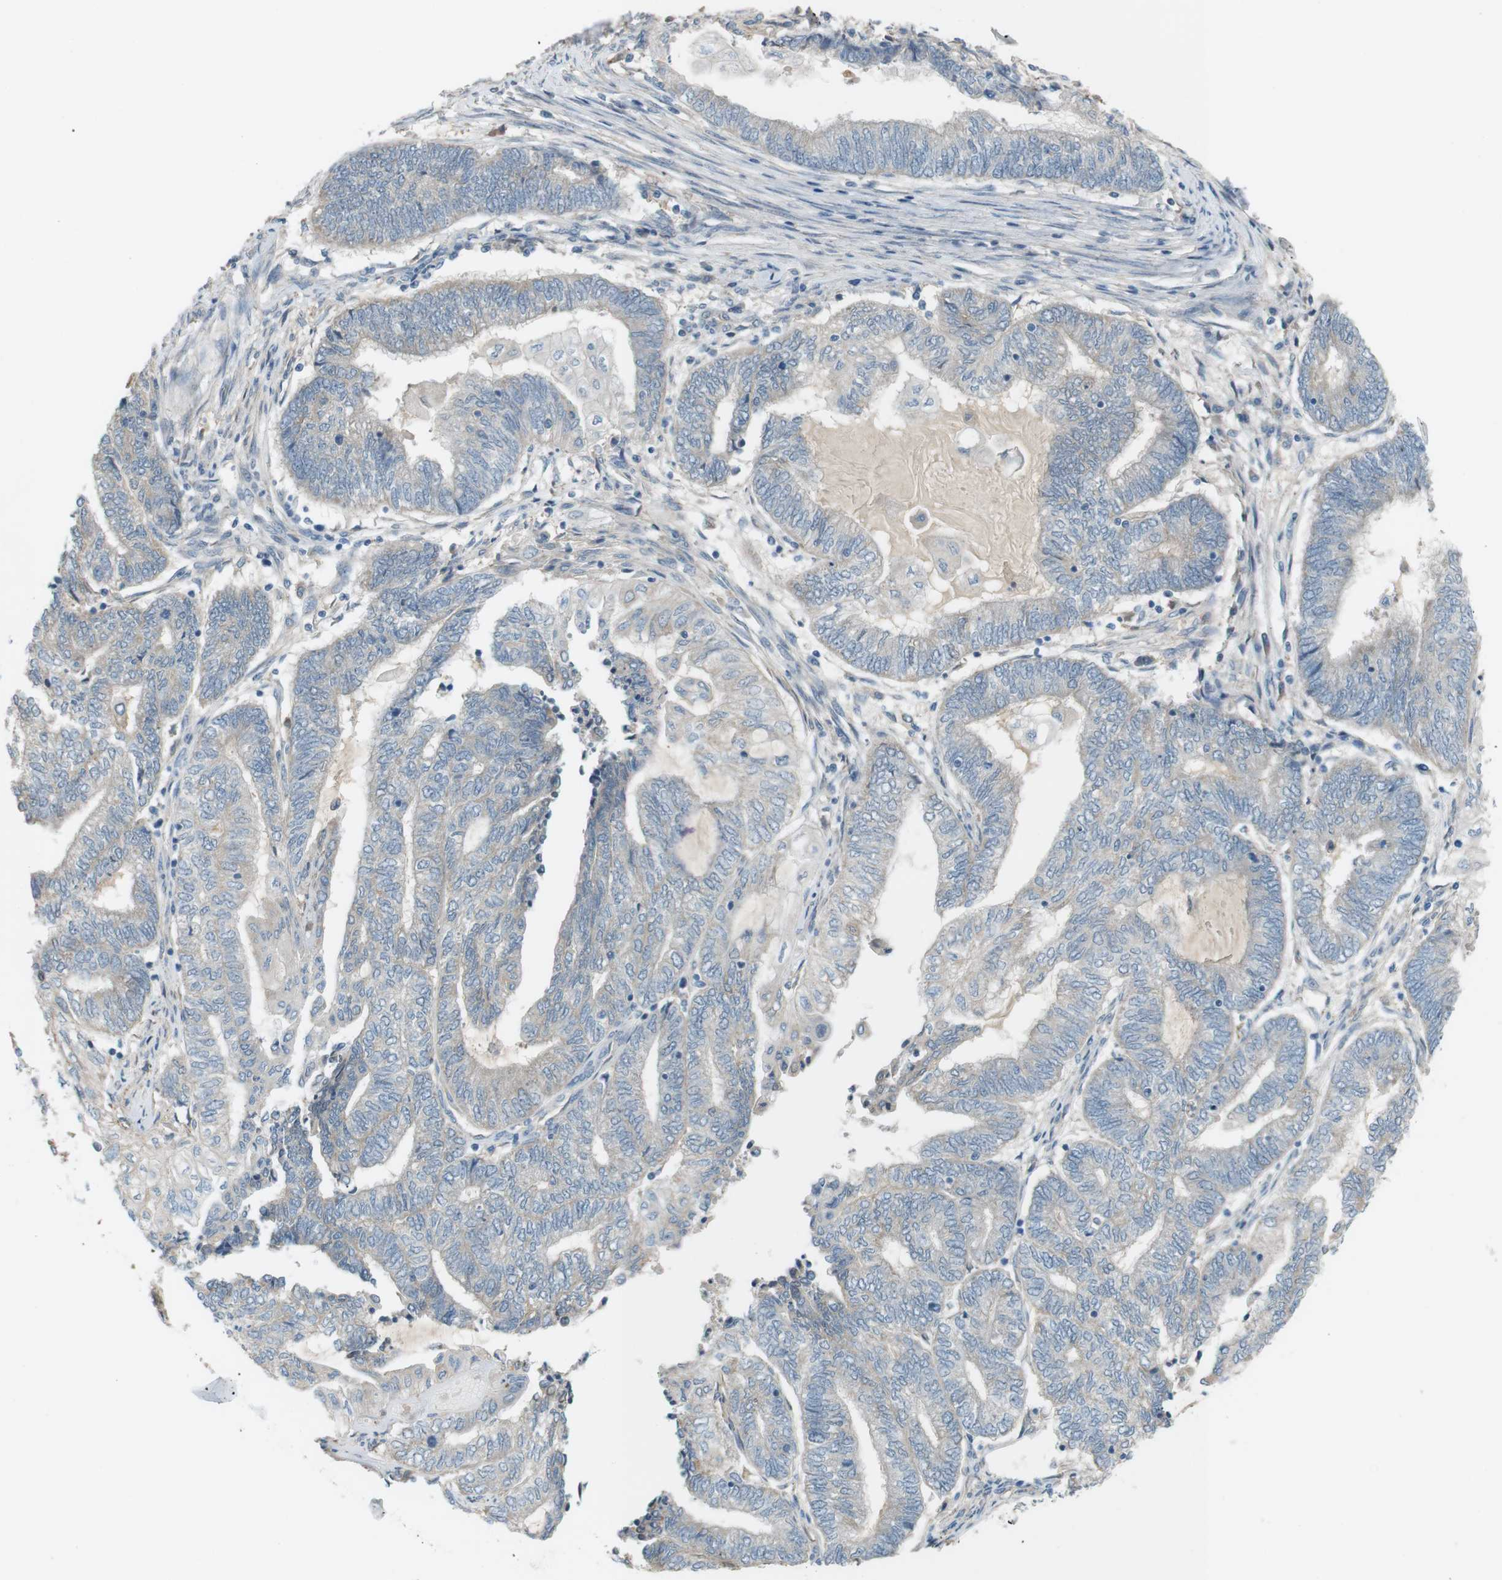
{"staining": {"intensity": "negative", "quantity": "none", "location": "none"}, "tissue": "endometrial cancer", "cell_type": "Tumor cells", "image_type": "cancer", "snomed": [{"axis": "morphology", "description": "Adenocarcinoma, NOS"}, {"axis": "topography", "description": "Uterus"}, {"axis": "topography", "description": "Endometrium"}], "caption": "This is a micrograph of immunohistochemistry staining of endometrial adenocarcinoma, which shows no positivity in tumor cells.", "gene": "RTN3", "patient": {"sex": "female", "age": 70}}